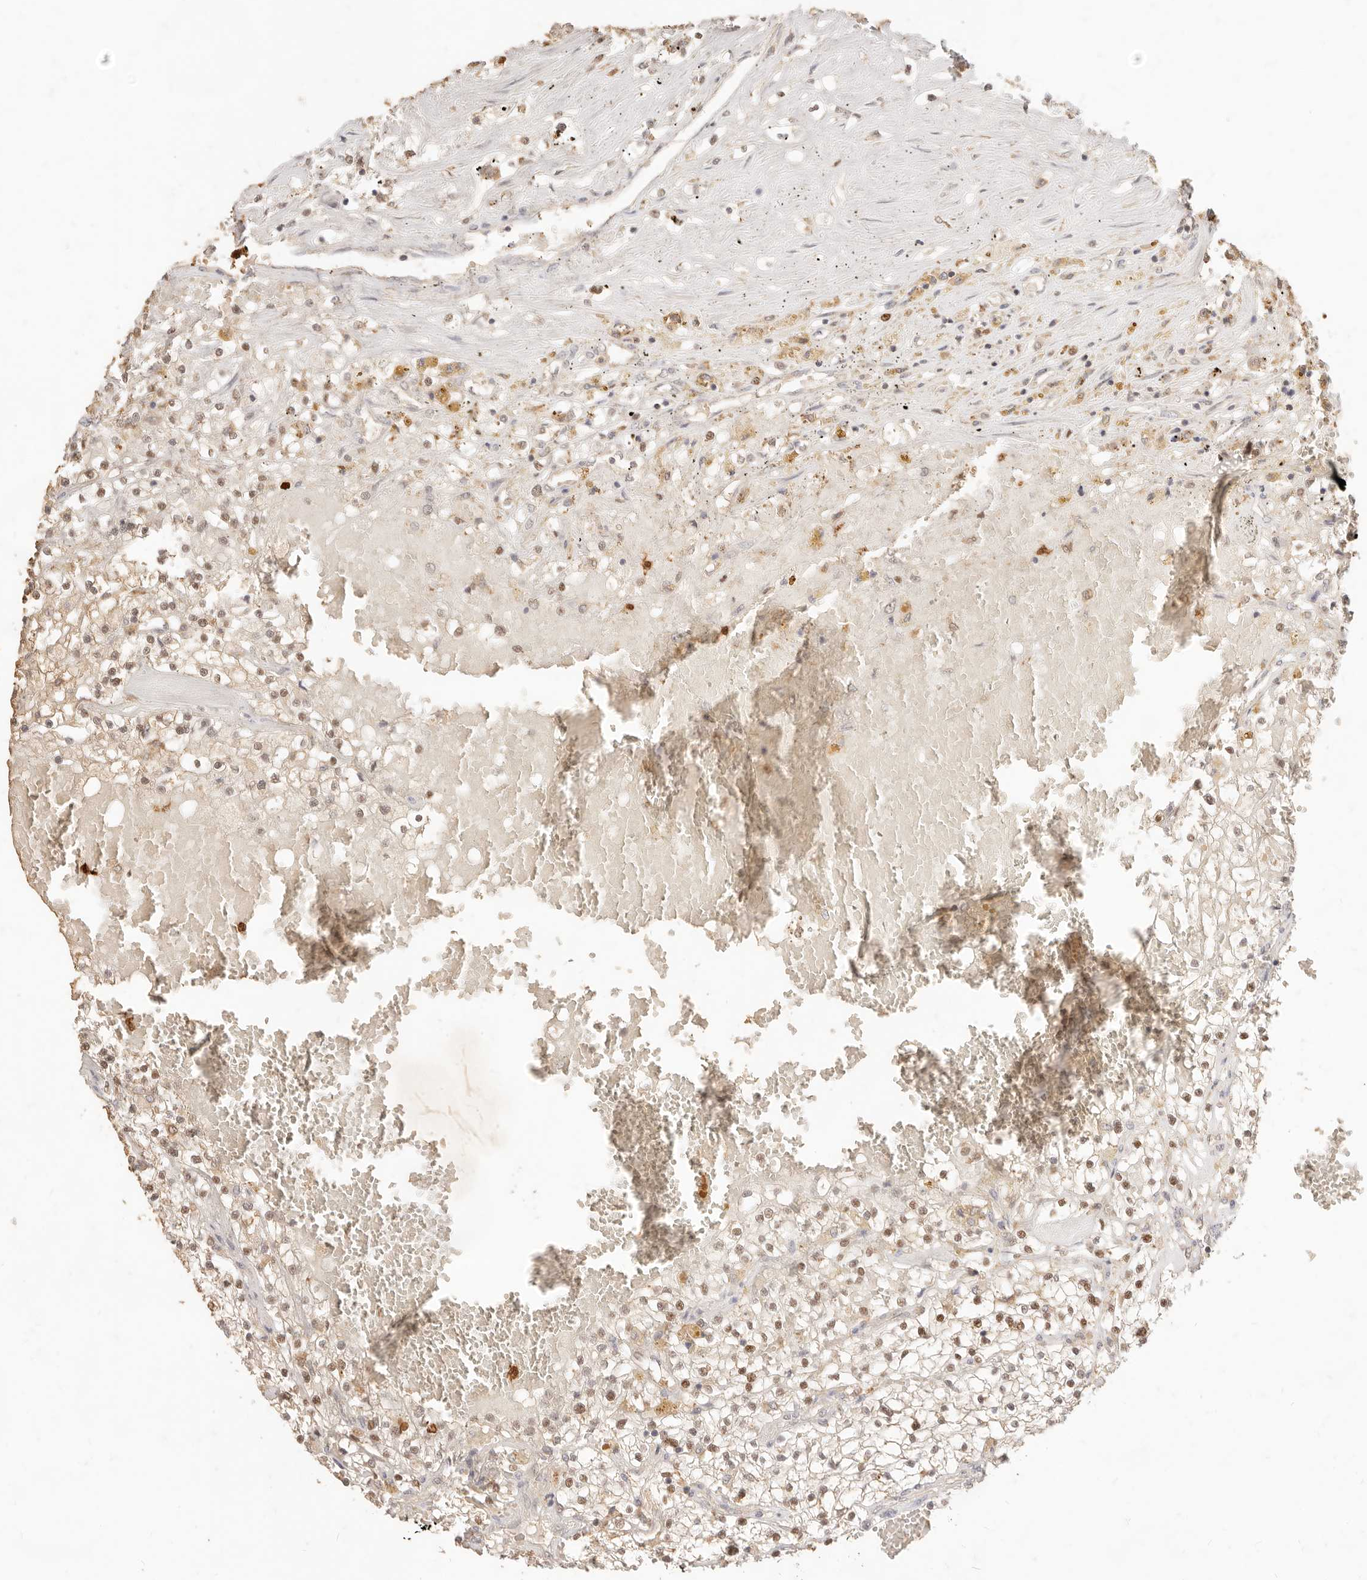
{"staining": {"intensity": "moderate", "quantity": "<25%", "location": "nuclear"}, "tissue": "renal cancer", "cell_type": "Tumor cells", "image_type": "cancer", "snomed": [{"axis": "morphology", "description": "Normal tissue, NOS"}, {"axis": "morphology", "description": "Adenocarcinoma, NOS"}, {"axis": "topography", "description": "Kidney"}], "caption": "Protein expression analysis of human renal adenocarcinoma reveals moderate nuclear expression in approximately <25% of tumor cells. (Brightfield microscopy of DAB IHC at high magnification).", "gene": "TMTC2", "patient": {"sex": "male", "age": 68}}